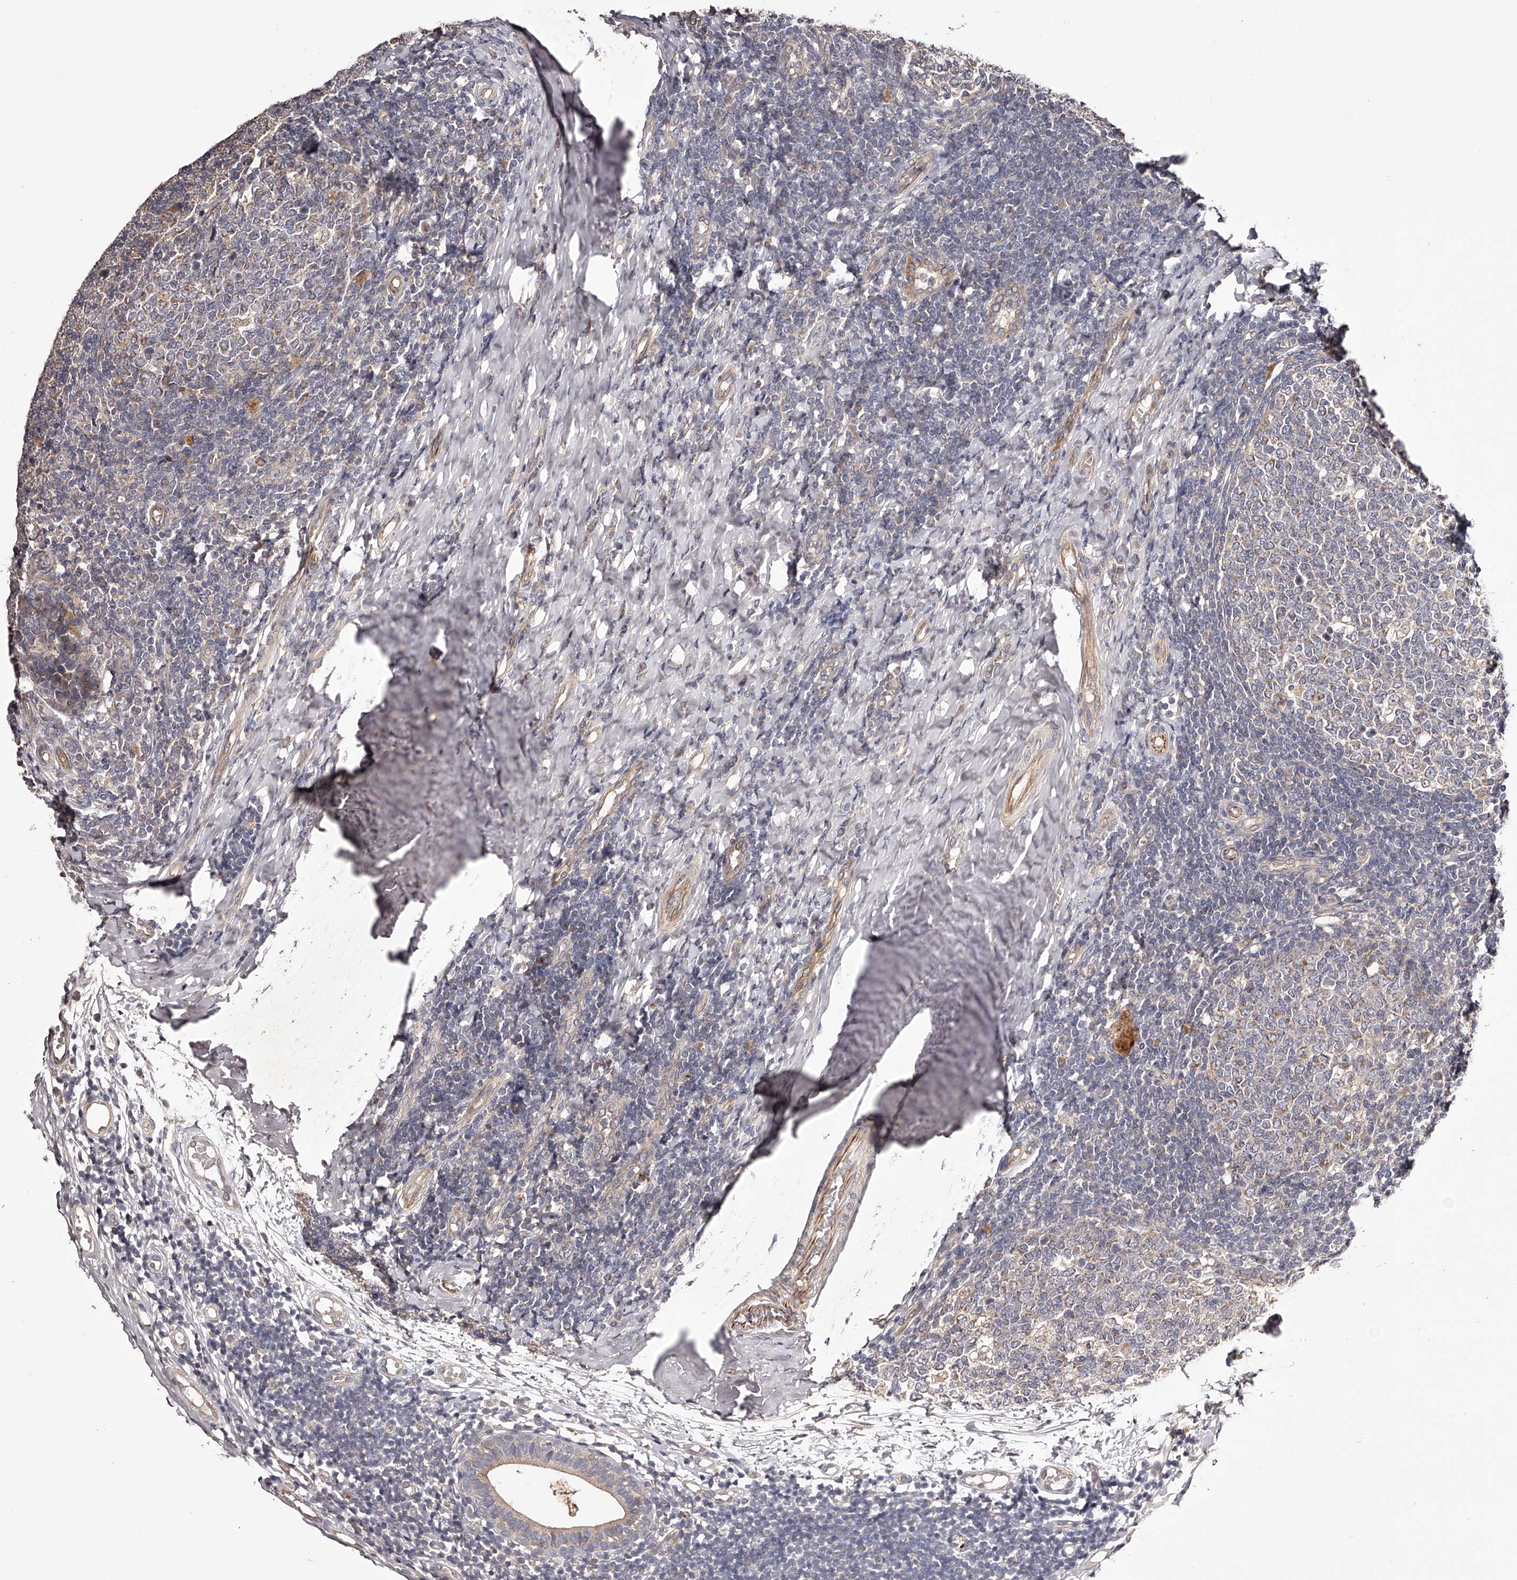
{"staining": {"intensity": "weak", "quantity": "<25%", "location": "cytoplasmic/membranous"}, "tissue": "tonsil", "cell_type": "Germinal center cells", "image_type": "normal", "snomed": [{"axis": "morphology", "description": "Normal tissue, NOS"}, {"axis": "topography", "description": "Tonsil"}], "caption": "Tonsil stained for a protein using IHC reveals no positivity germinal center cells.", "gene": "ODF2L", "patient": {"sex": "female", "age": 19}}